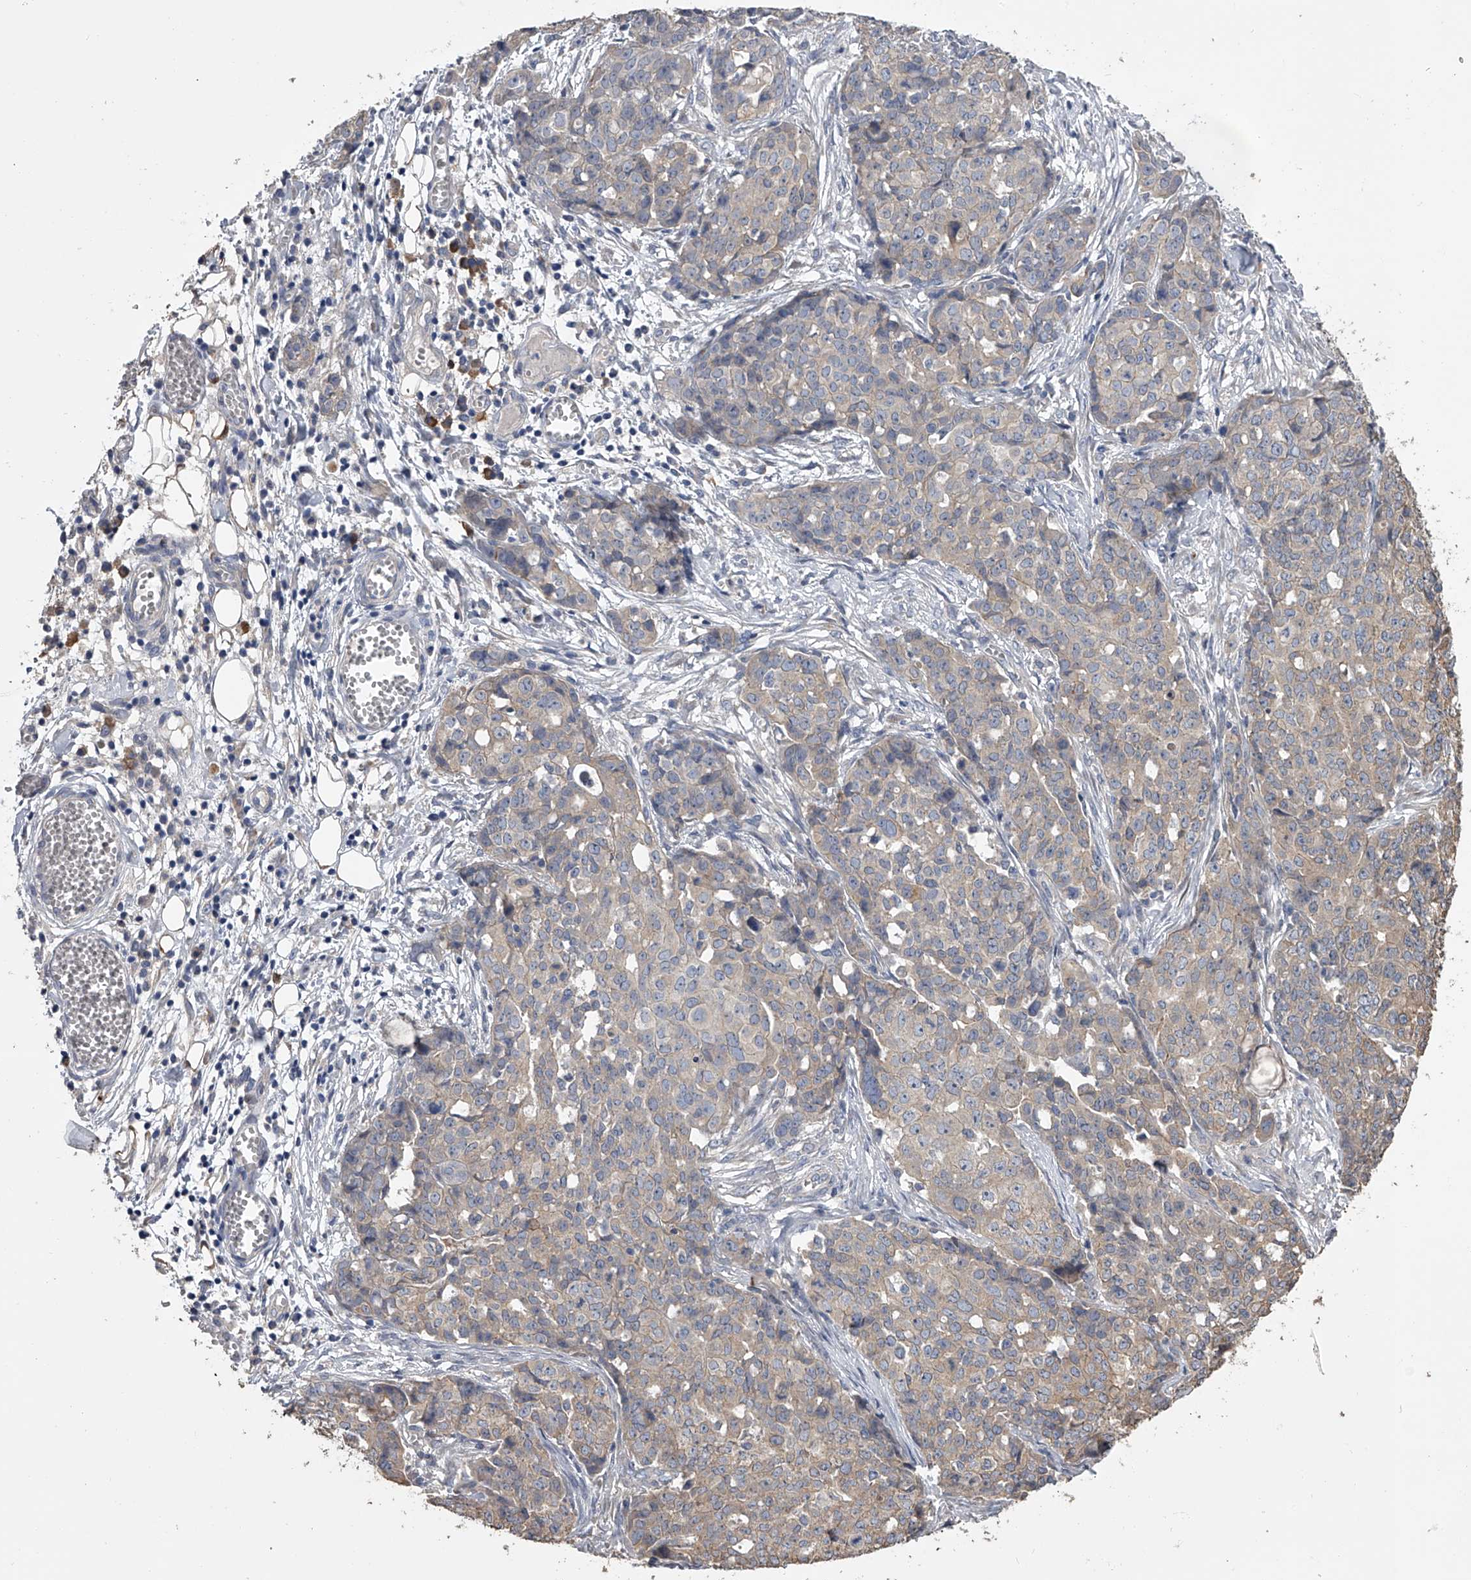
{"staining": {"intensity": "weak", "quantity": "<25%", "location": "cytoplasmic/membranous"}, "tissue": "ovarian cancer", "cell_type": "Tumor cells", "image_type": "cancer", "snomed": [{"axis": "morphology", "description": "Cystadenocarcinoma, serous, NOS"}, {"axis": "topography", "description": "Soft tissue"}, {"axis": "topography", "description": "Ovary"}], "caption": "The histopathology image reveals no staining of tumor cells in ovarian serous cystadenocarcinoma.", "gene": "ZNF343", "patient": {"sex": "female", "age": 57}}